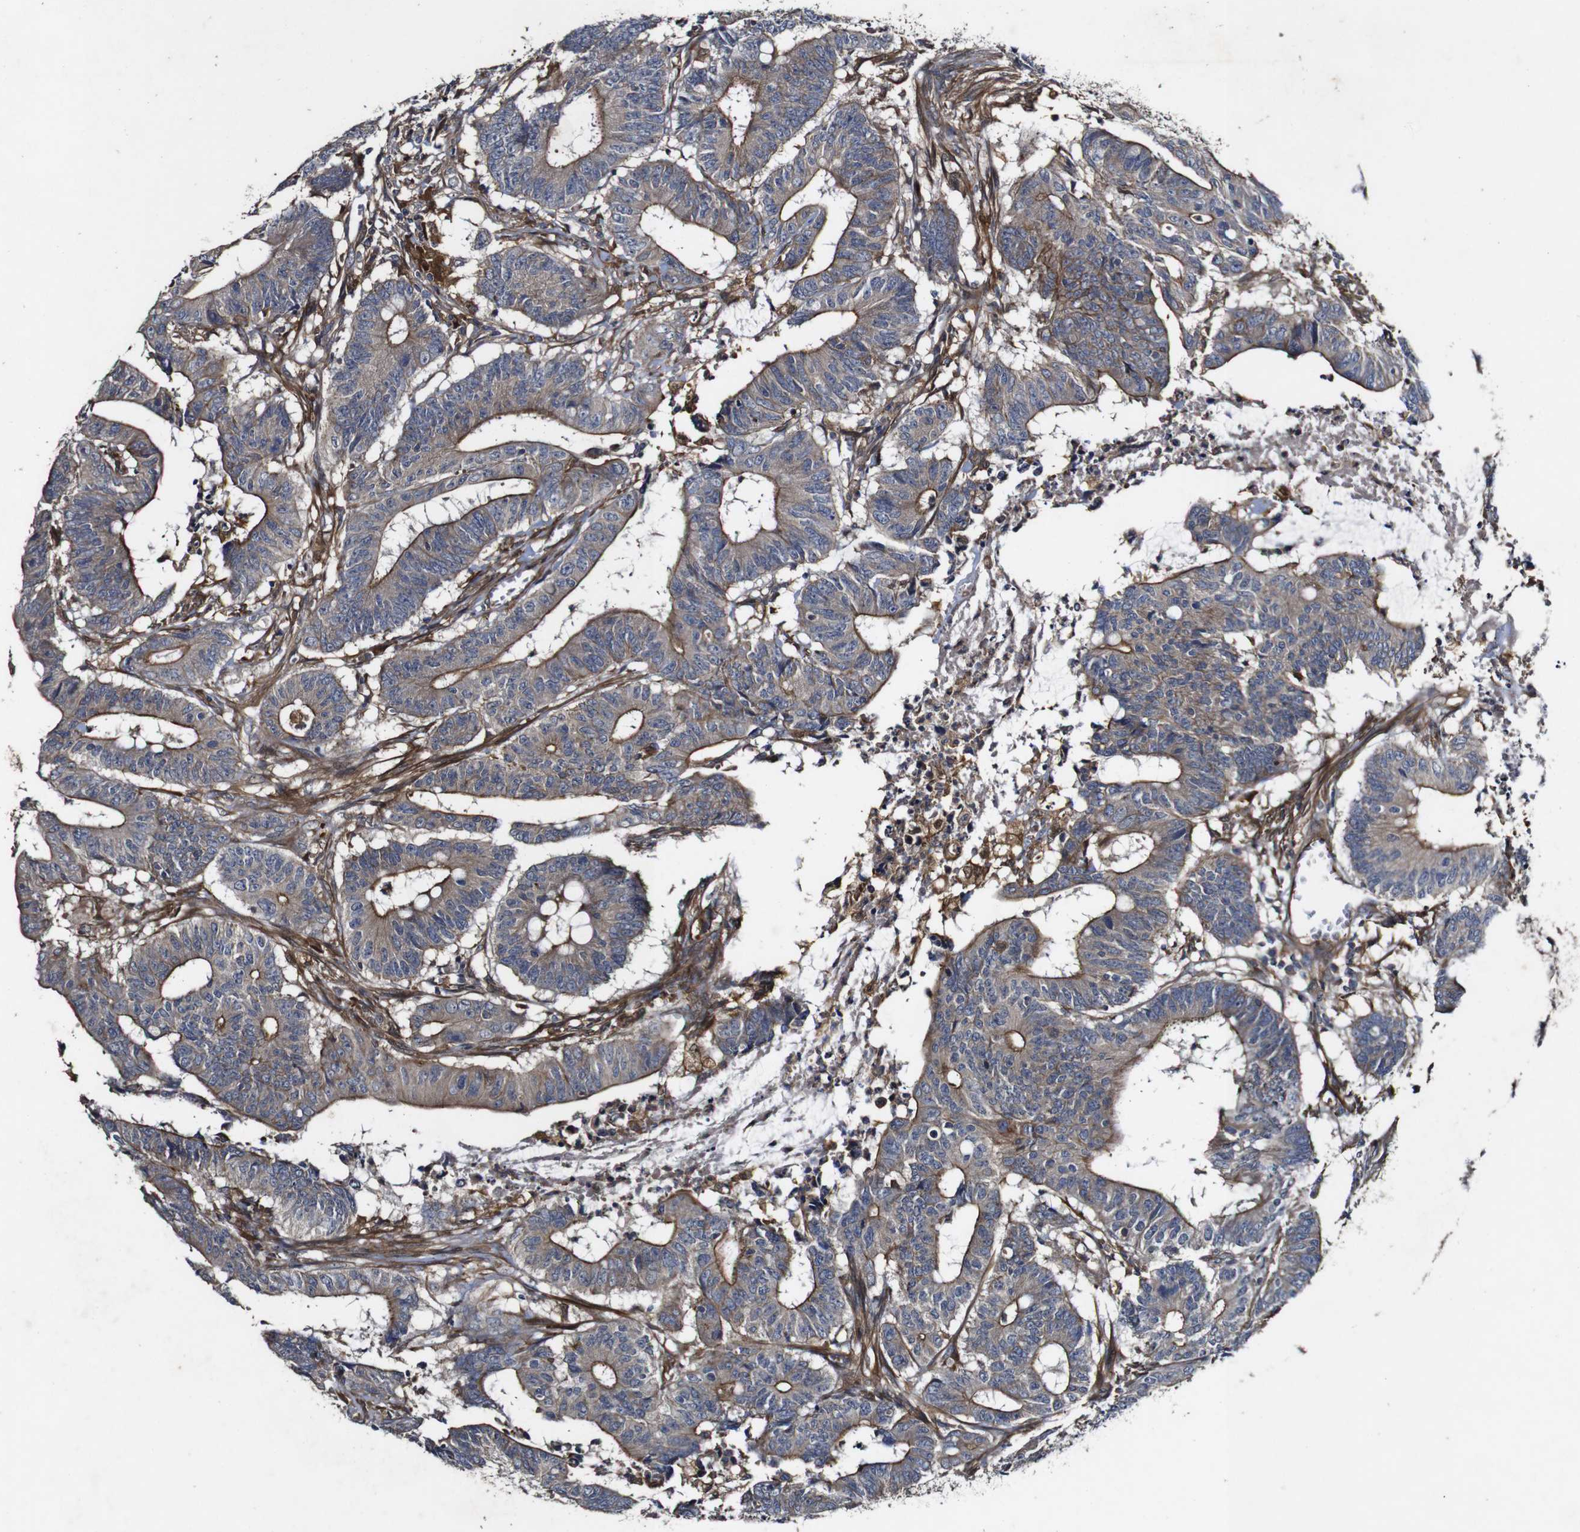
{"staining": {"intensity": "weak", "quantity": ">75%", "location": "cytoplasmic/membranous"}, "tissue": "colorectal cancer", "cell_type": "Tumor cells", "image_type": "cancer", "snomed": [{"axis": "morphology", "description": "Adenocarcinoma, NOS"}, {"axis": "topography", "description": "Colon"}], "caption": "Protein expression analysis of human colorectal cancer (adenocarcinoma) reveals weak cytoplasmic/membranous staining in approximately >75% of tumor cells. The staining is performed using DAB (3,3'-diaminobenzidine) brown chromogen to label protein expression. The nuclei are counter-stained blue using hematoxylin.", "gene": "GSDME", "patient": {"sex": "male", "age": 45}}